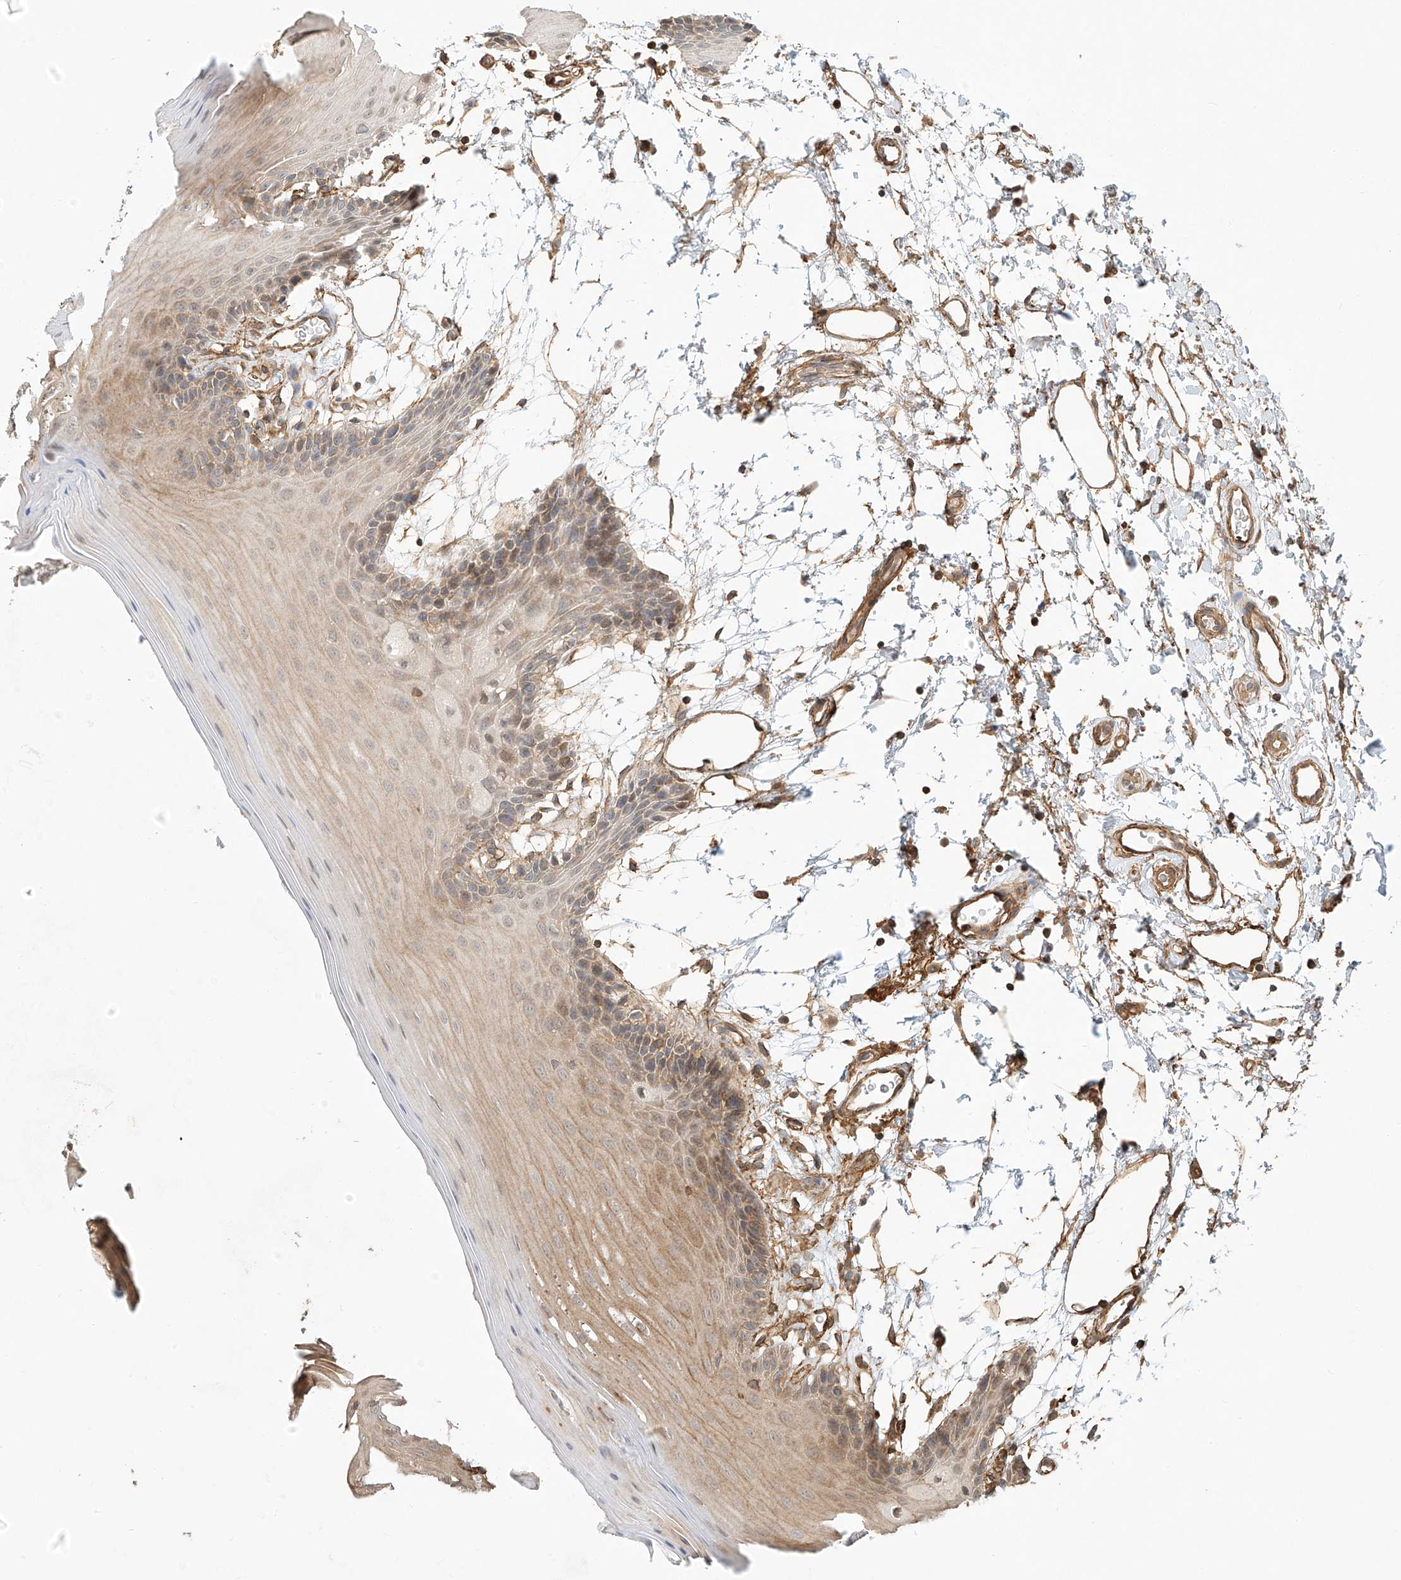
{"staining": {"intensity": "moderate", "quantity": ">75%", "location": "cytoplasmic/membranous"}, "tissue": "oral mucosa", "cell_type": "Squamous epithelial cells", "image_type": "normal", "snomed": [{"axis": "morphology", "description": "Normal tissue, NOS"}, {"axis": "topography", "description": "Skeletal muscle"}, {"axis": "topography", "description": "Oral tissue"}, {"axis": "topography", "description": "Salivary gland"}, {"axis": "topography", "description": "Peripheral nerve tissue"}], "caption": "Unremarkable oral mucosa demonstrates moderate cytoplasmic/membranous positivity in about >75% of squamous epithelial cells, visualized by immunohistochemistry. The staining was performed using DAB to visualize the protein expression in brown, while the nuclei were stained in blue with hematoxylin (Magnification: 20x).", "gene": "CSMD3", "patient": {"sex": "male", "age": 54}}